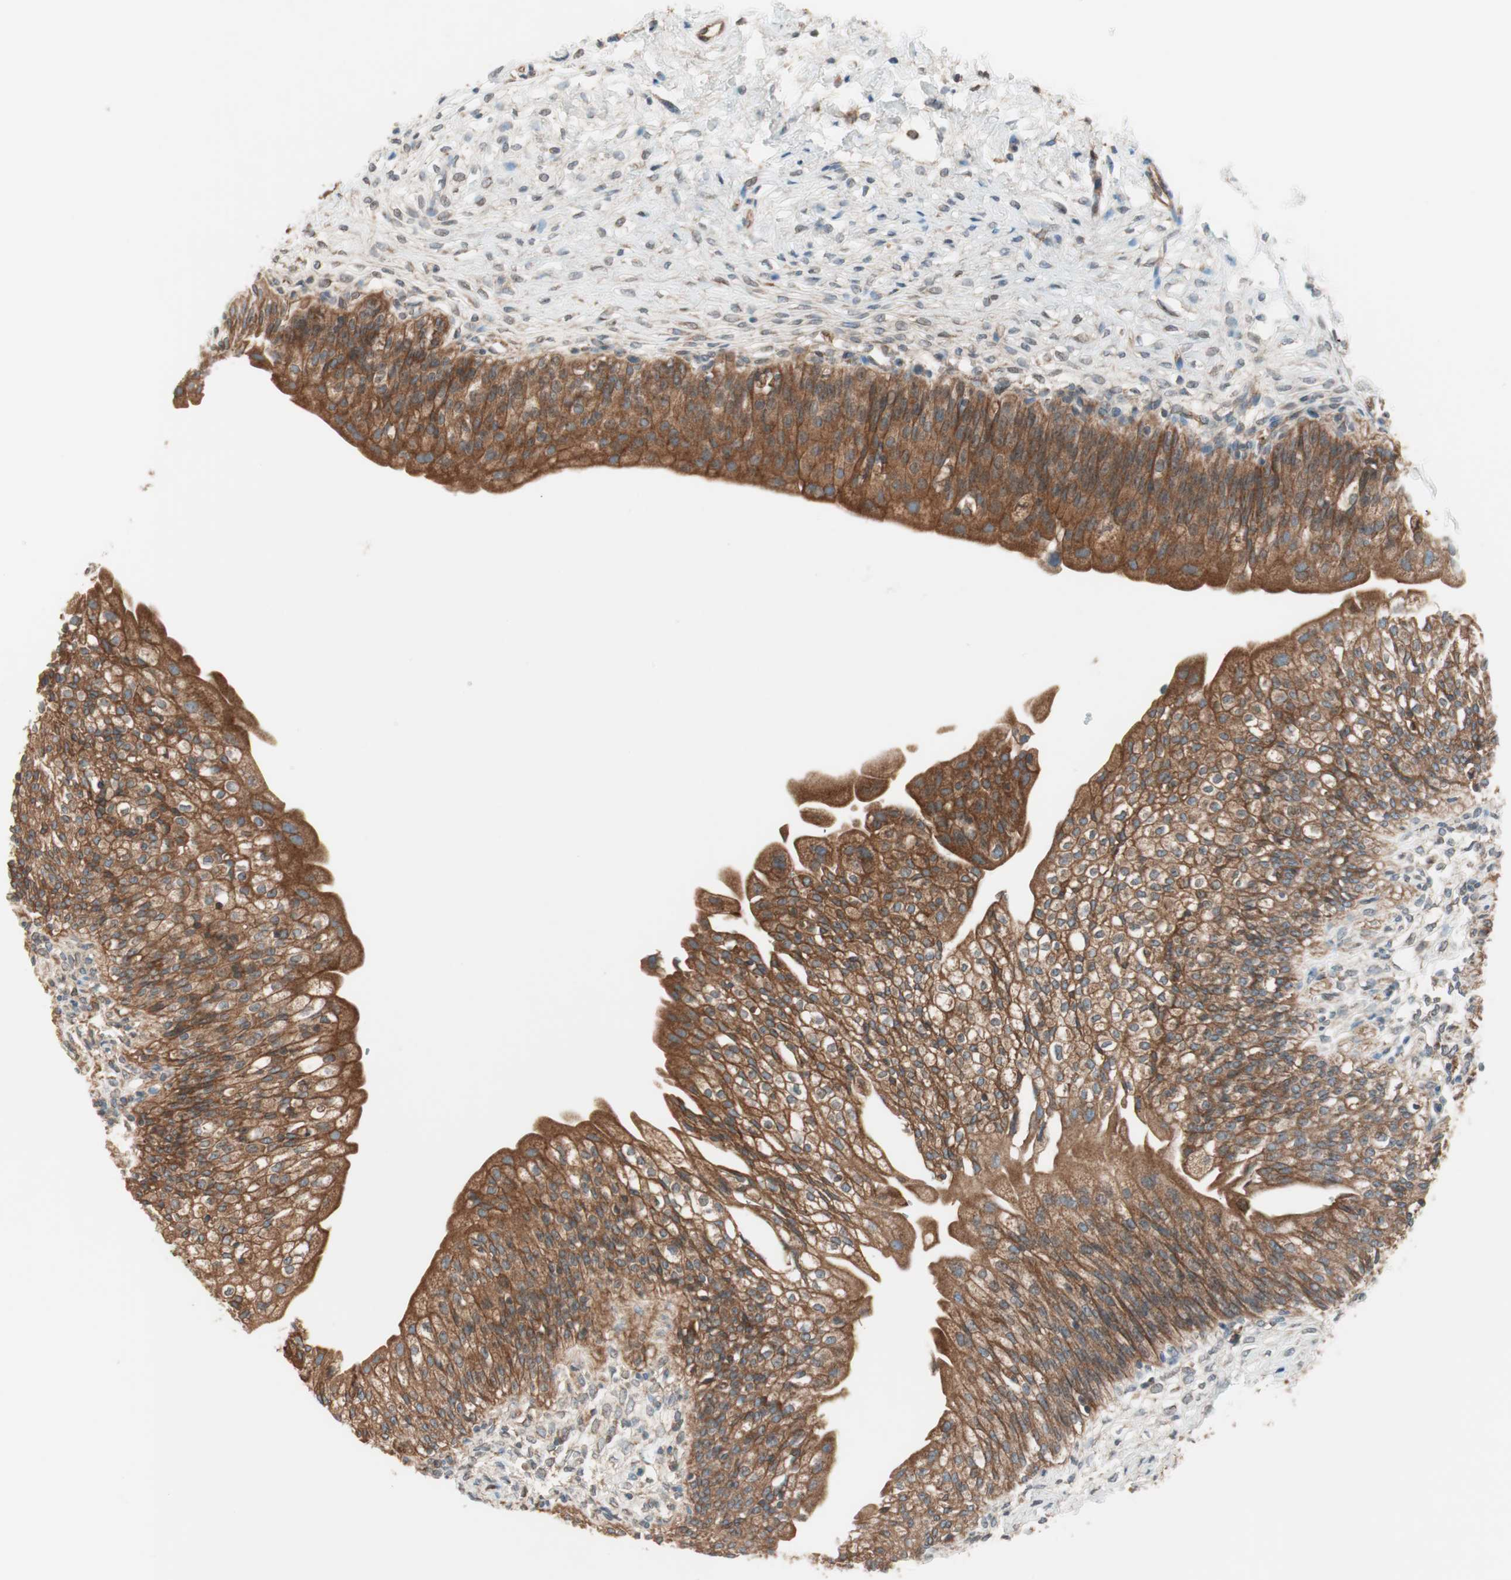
{"staining": {"intensity": "strong", "quantity": ">75%", "location": "cytoplasmic/membranous"}, "tissue": "urinary bladder", "cell_type": "Urothelial cells", "image_type": "normal", "snomed": [{"axis": "morphology", "description": "Normal tissue, NOS"}, {"axis": "morphology", "description": "Inflammation, NOS"}, {"axis": "topography", "description": "Urinary bladder"}], "caption": "A high amount of strong cytoplasmic/membranous staining is appreciated in about >75% of urothelial cells in benign urinary bladder. The staining is performed using DAB (3,3'-diaminobenzidine) brown chromogen to label protein expression. The nuclei are counter-stained blue using hematoxylin.", "gene": "RAB5A", "patient": {"sex": "female", "age": 80}}